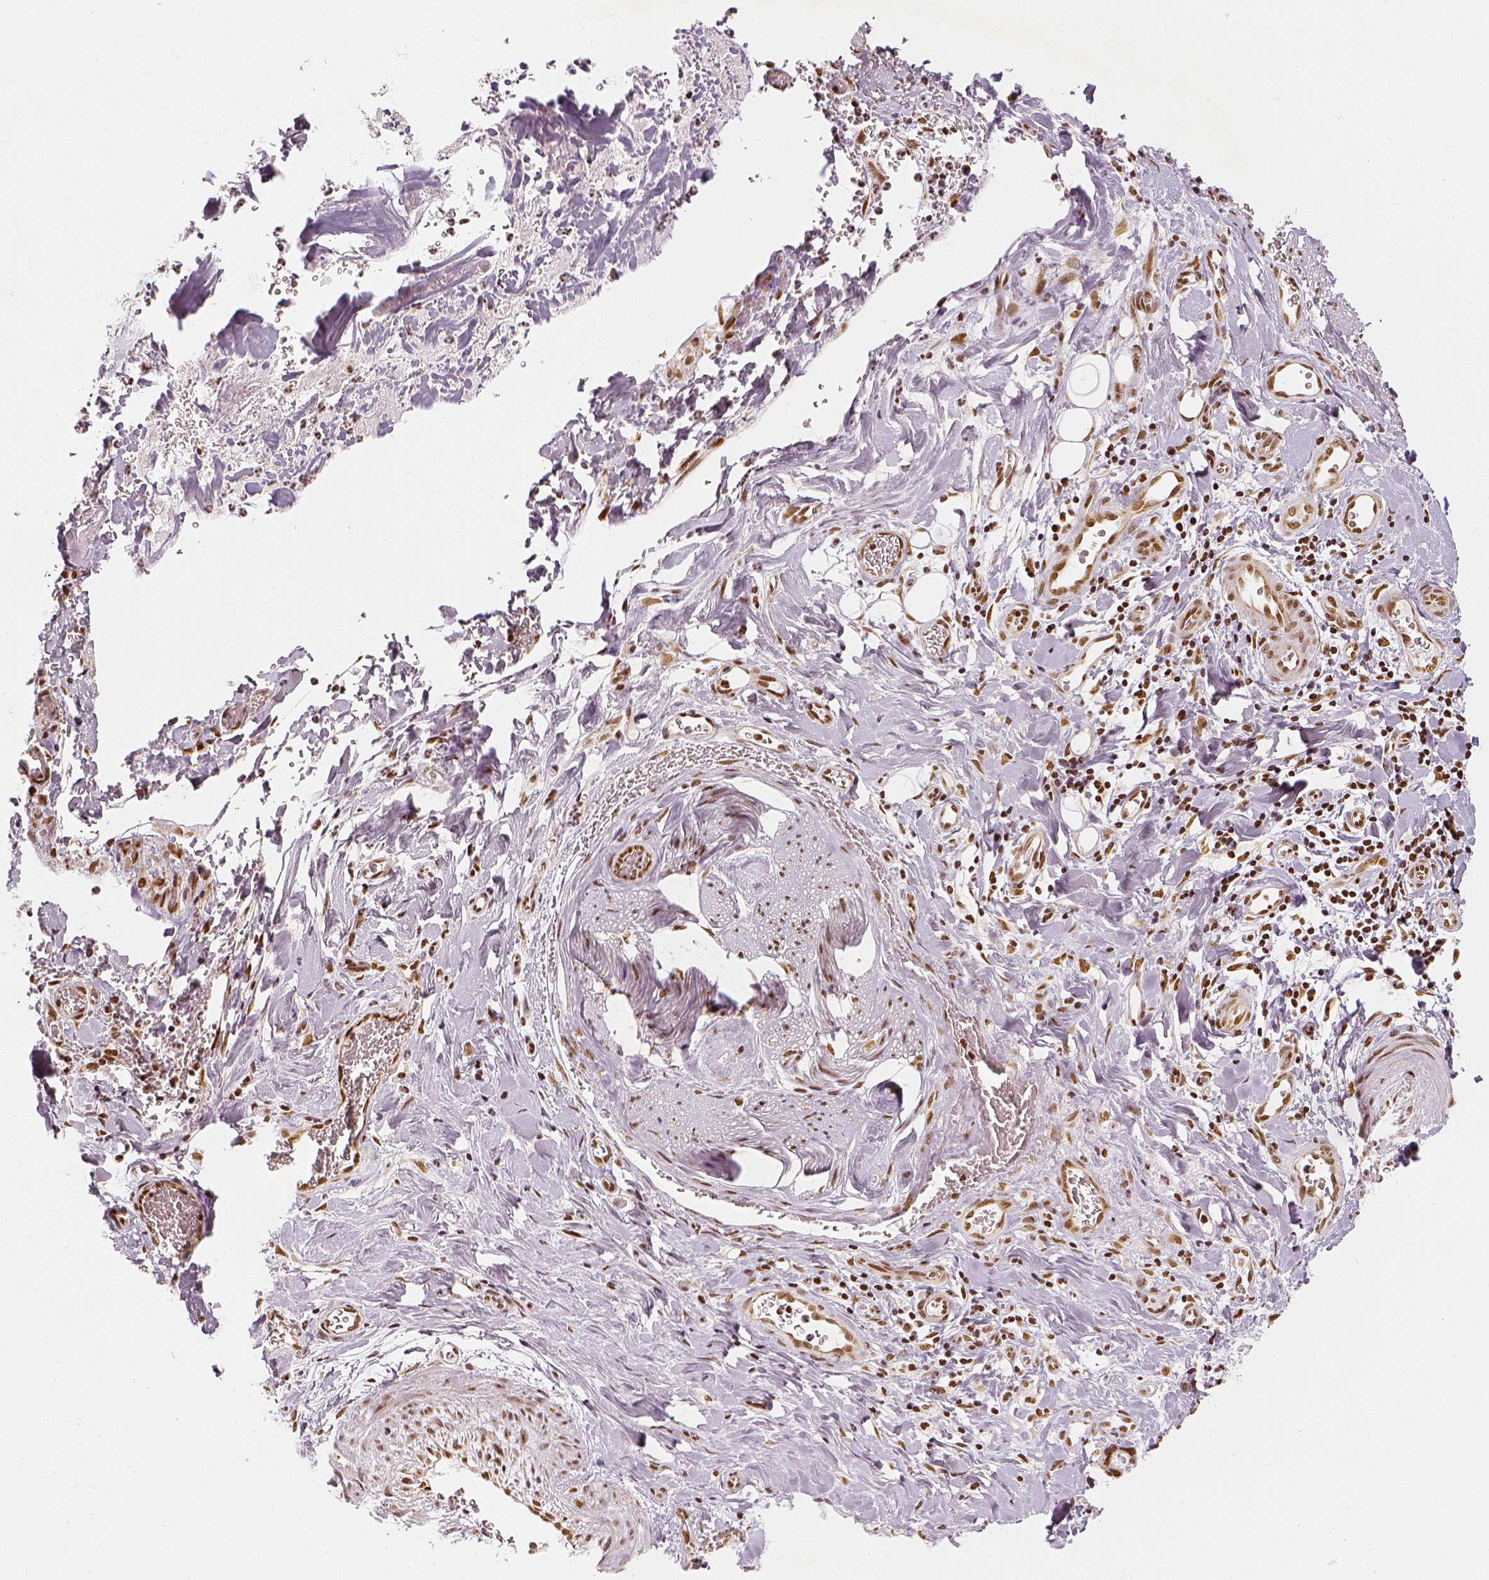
{"staining": {"intensity": "strong", "quantity": ">75%", "location": "nuclear"}, "tissue": "stomach cancer", "cell_type": "Tumor cells", "image_type": "cancer", "snomed": [{"axis": "morphology", "description": "Normal tissue, NOS"}, {"axis": "morphology", "description": "Adenocarcinoma, NOS"}, {"axis": "topography", "description": "Esophagus"}, {"axis": "topography", "description": "Stomach, upper"}], "caption": "Brown immunohistochemical staining in stomach cancer (adenocarcinoma) exhibits strong nuclear staining in approximately >75% of tumor cells. (Brightfield microscopy of DAB IHC at high magnification).", "gene": "KDM5B", "patient": {"sex": "male", "age": 74}}